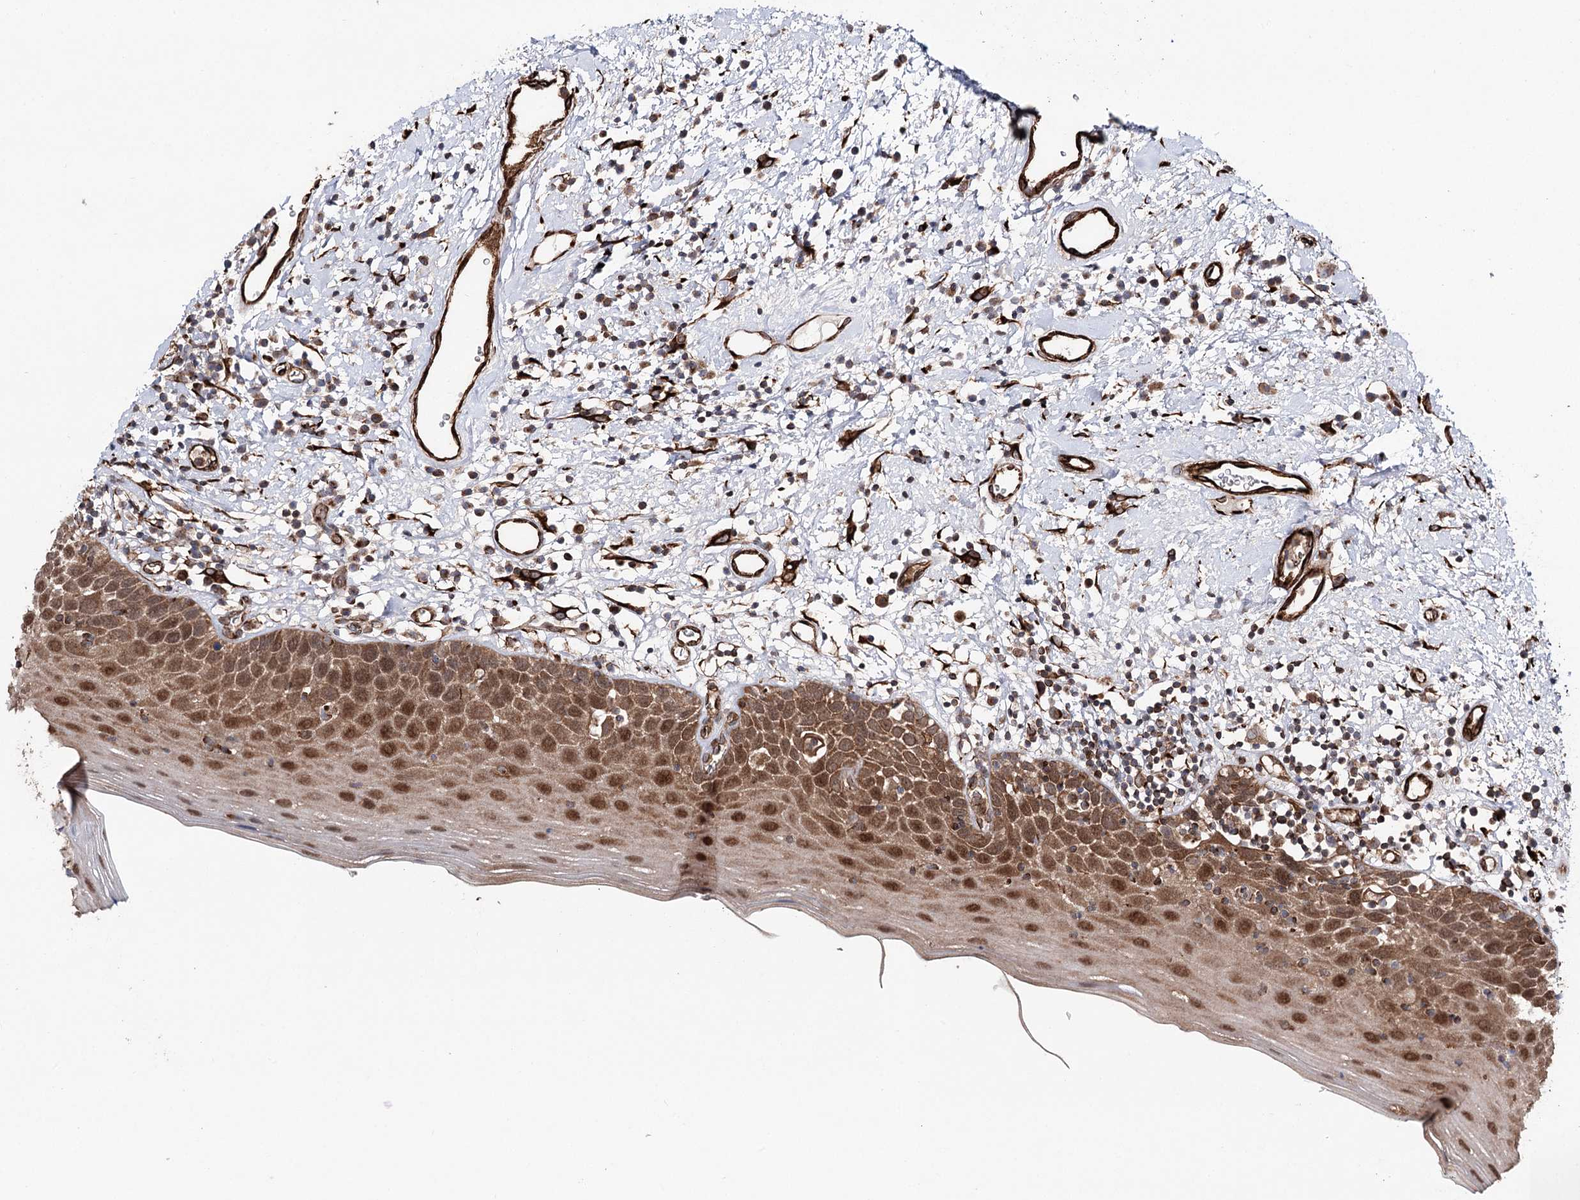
{"staining": {"intensity": "strong", "quantity": "25%-75%", "location": "cytoplasmic/membranous,nuclear"}, "tissue": "oral mucosa", "cell_type": "Squamous epithelial cells", "image_type": "normal", "snomed": [{"axis": "morphology", "description": "Normal tissue, NOS"}, {"axis": "topography", "description": "Oral tissue"}], "caption": "Protein expression analysis of benign human oral mucosa reveals strong cytoplasmic/membranous,nuclear expression in about 25%-75% of squamous epithelial cells. (IHC, brightfield microscopy, high magnification).", "gene": "MIB1", "patient": {"sex": "male", "age": 74}}